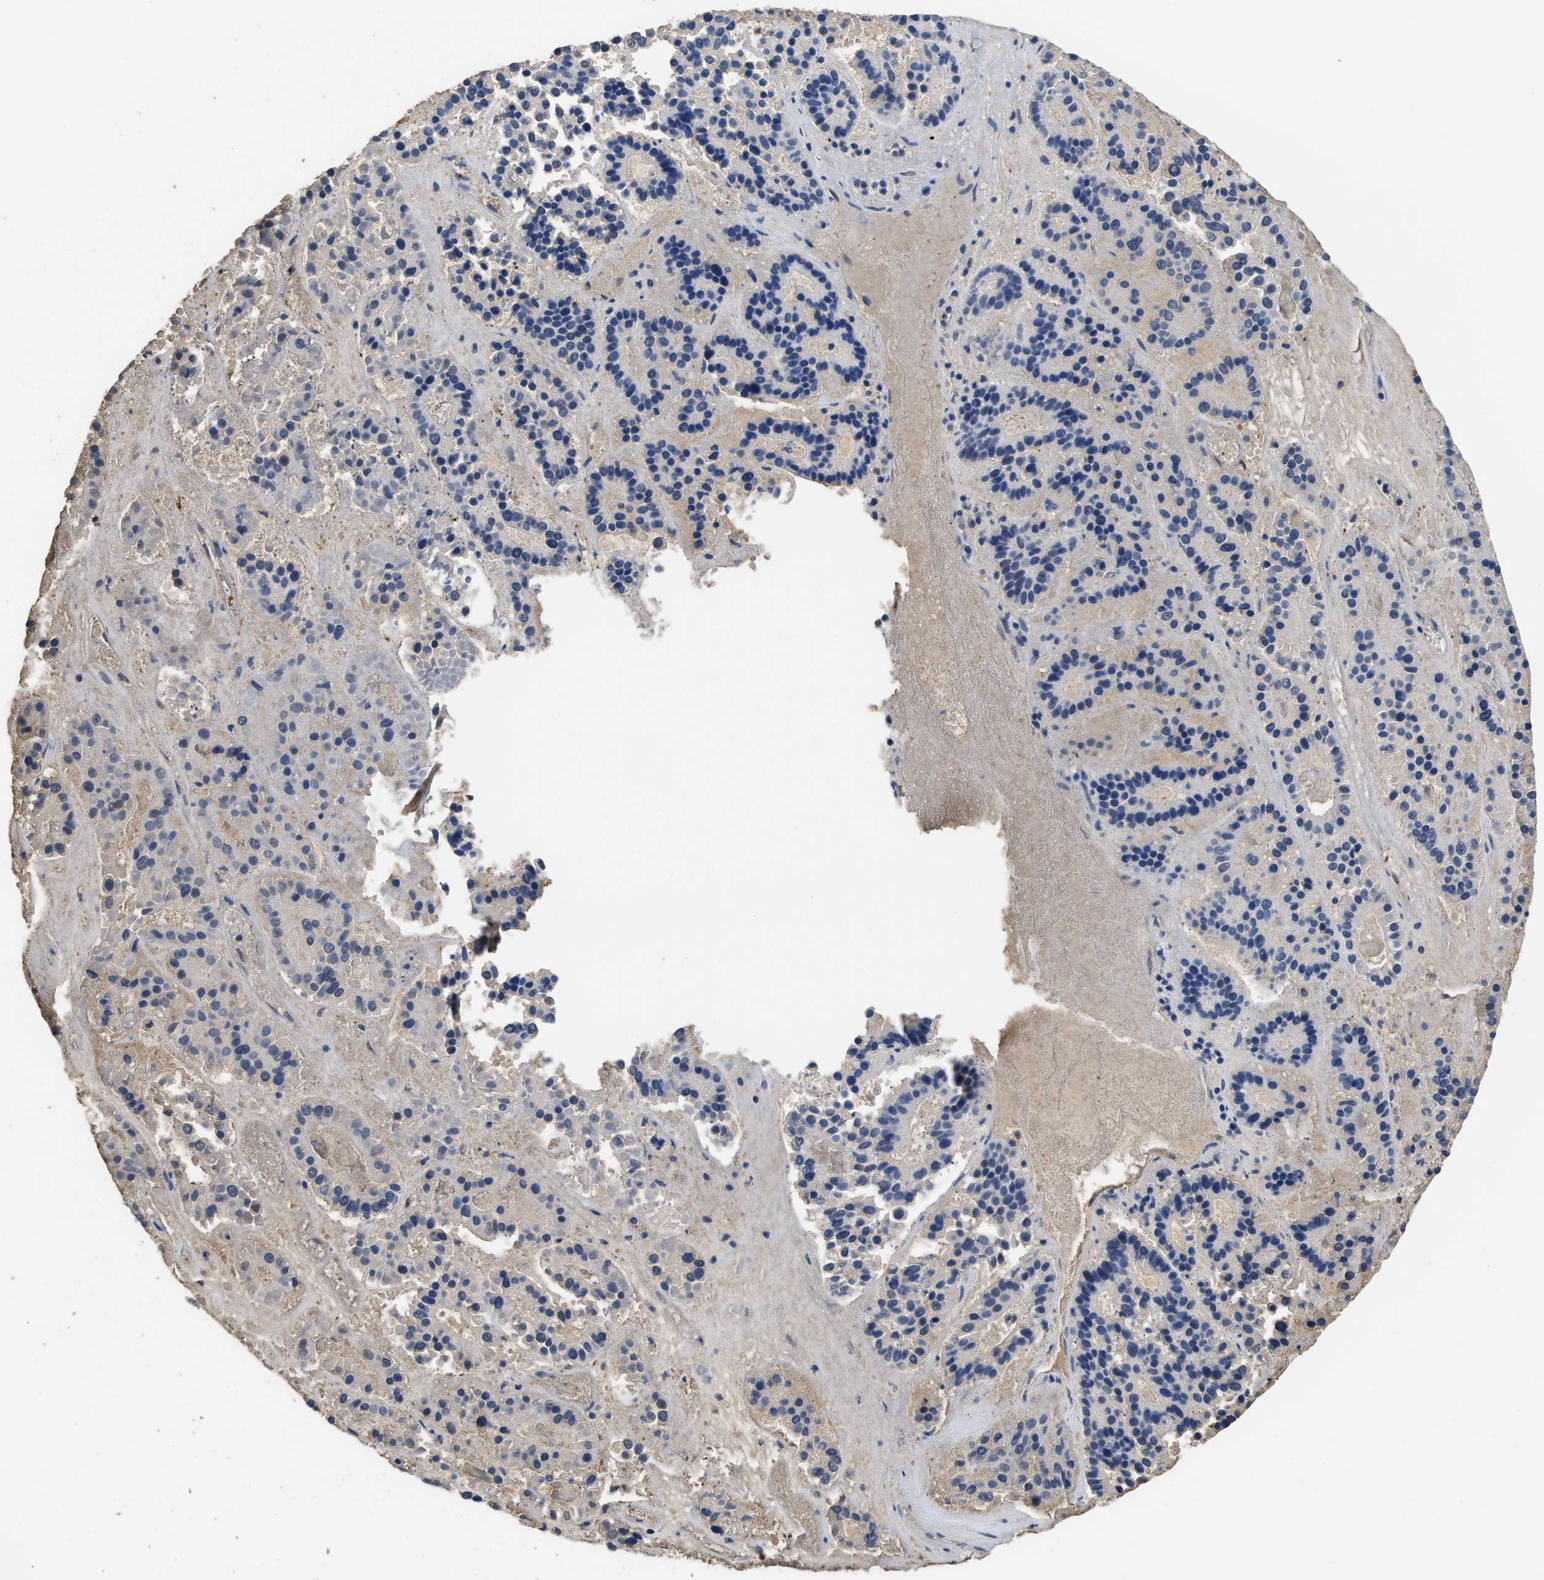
{"staining": {"intensity": "negative", "quantity": "none", "location": "none"}, "tissue": "pancreatic cancer", "cell_type": "Tumor cells", "image_type": "cancer", "snomed": [{"axis": "morphology", "description": "Adenocarcinoma, NOS"}, {"axis": "topography", "description": "Pancreas"}], "caption": "There is no significant positivity in tumor cells of pancreatic adenocarcinoma. (Brightfield microscopy of DAB (3,3'-diaminobenzidine) immunohistochemistry (IHC) at high magnification).", "gene": "USP4", "patient": {"sex": "male", "age": 50}}